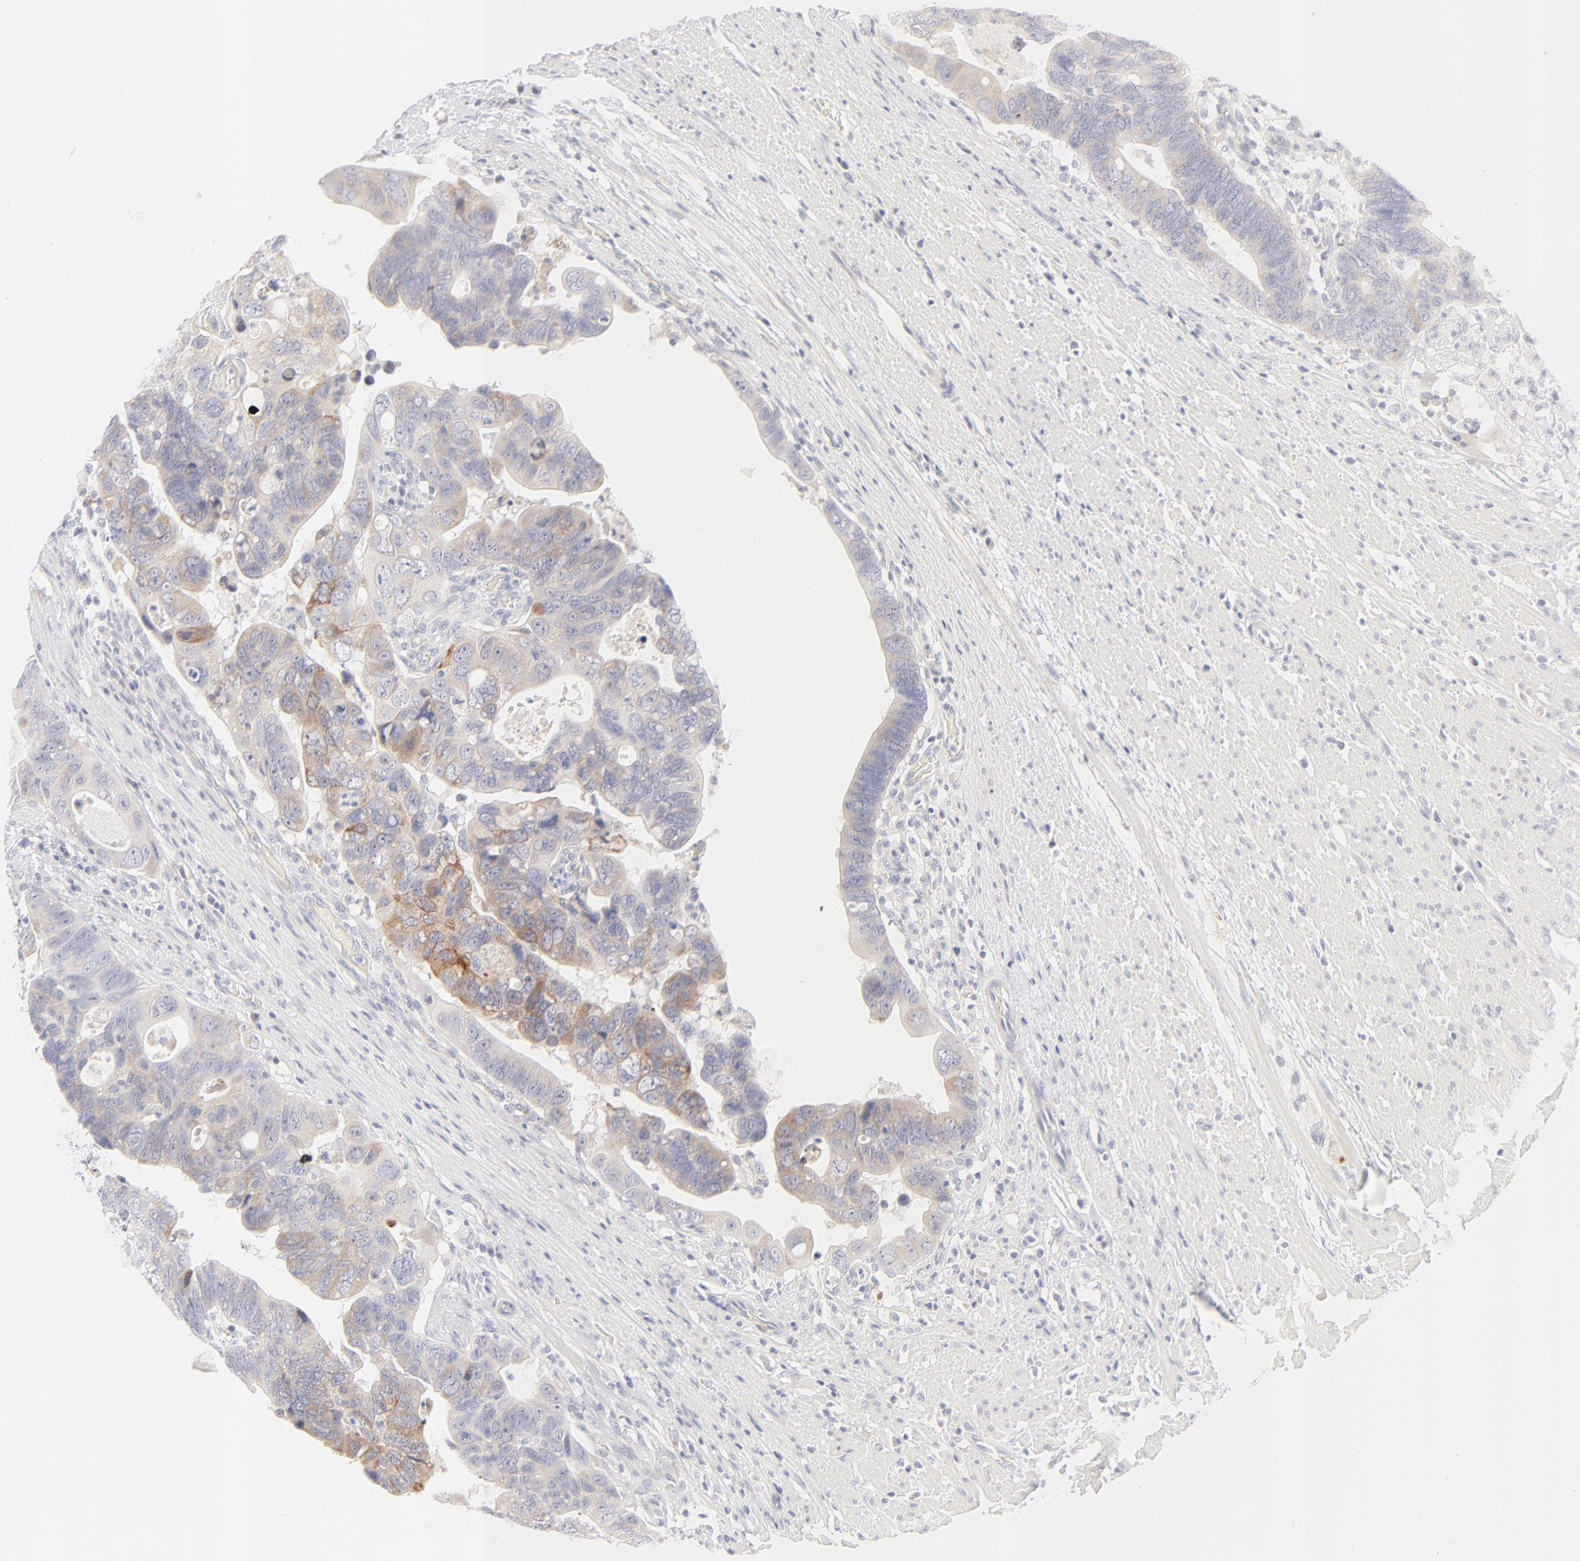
{"staining": {"intensity": "moderate", "quantity": "25%-75%", "location": "cytoplasmic/membranous"}, "tissue": "colorectal cancer", "cell_type": "Tumor cells", "image_type": "cancer", "snomed": [{"axis": "morphology", "description": "Adenocarcinoma, NOS"}, {"axis": "topography", "description": "Rectum"}], "caption": "IHC photomicrograph of neoplastic tissue: colorectal cancer stained using immunohistochemistry shows medium levels of moderate protein expression localized specifically in the cytoplasmic/membranous of tumor cells, appearing as a cytoplasmic/membranous brown color.", "gene": "NPNT", "patient": {"sex": "male", "age": 53}}